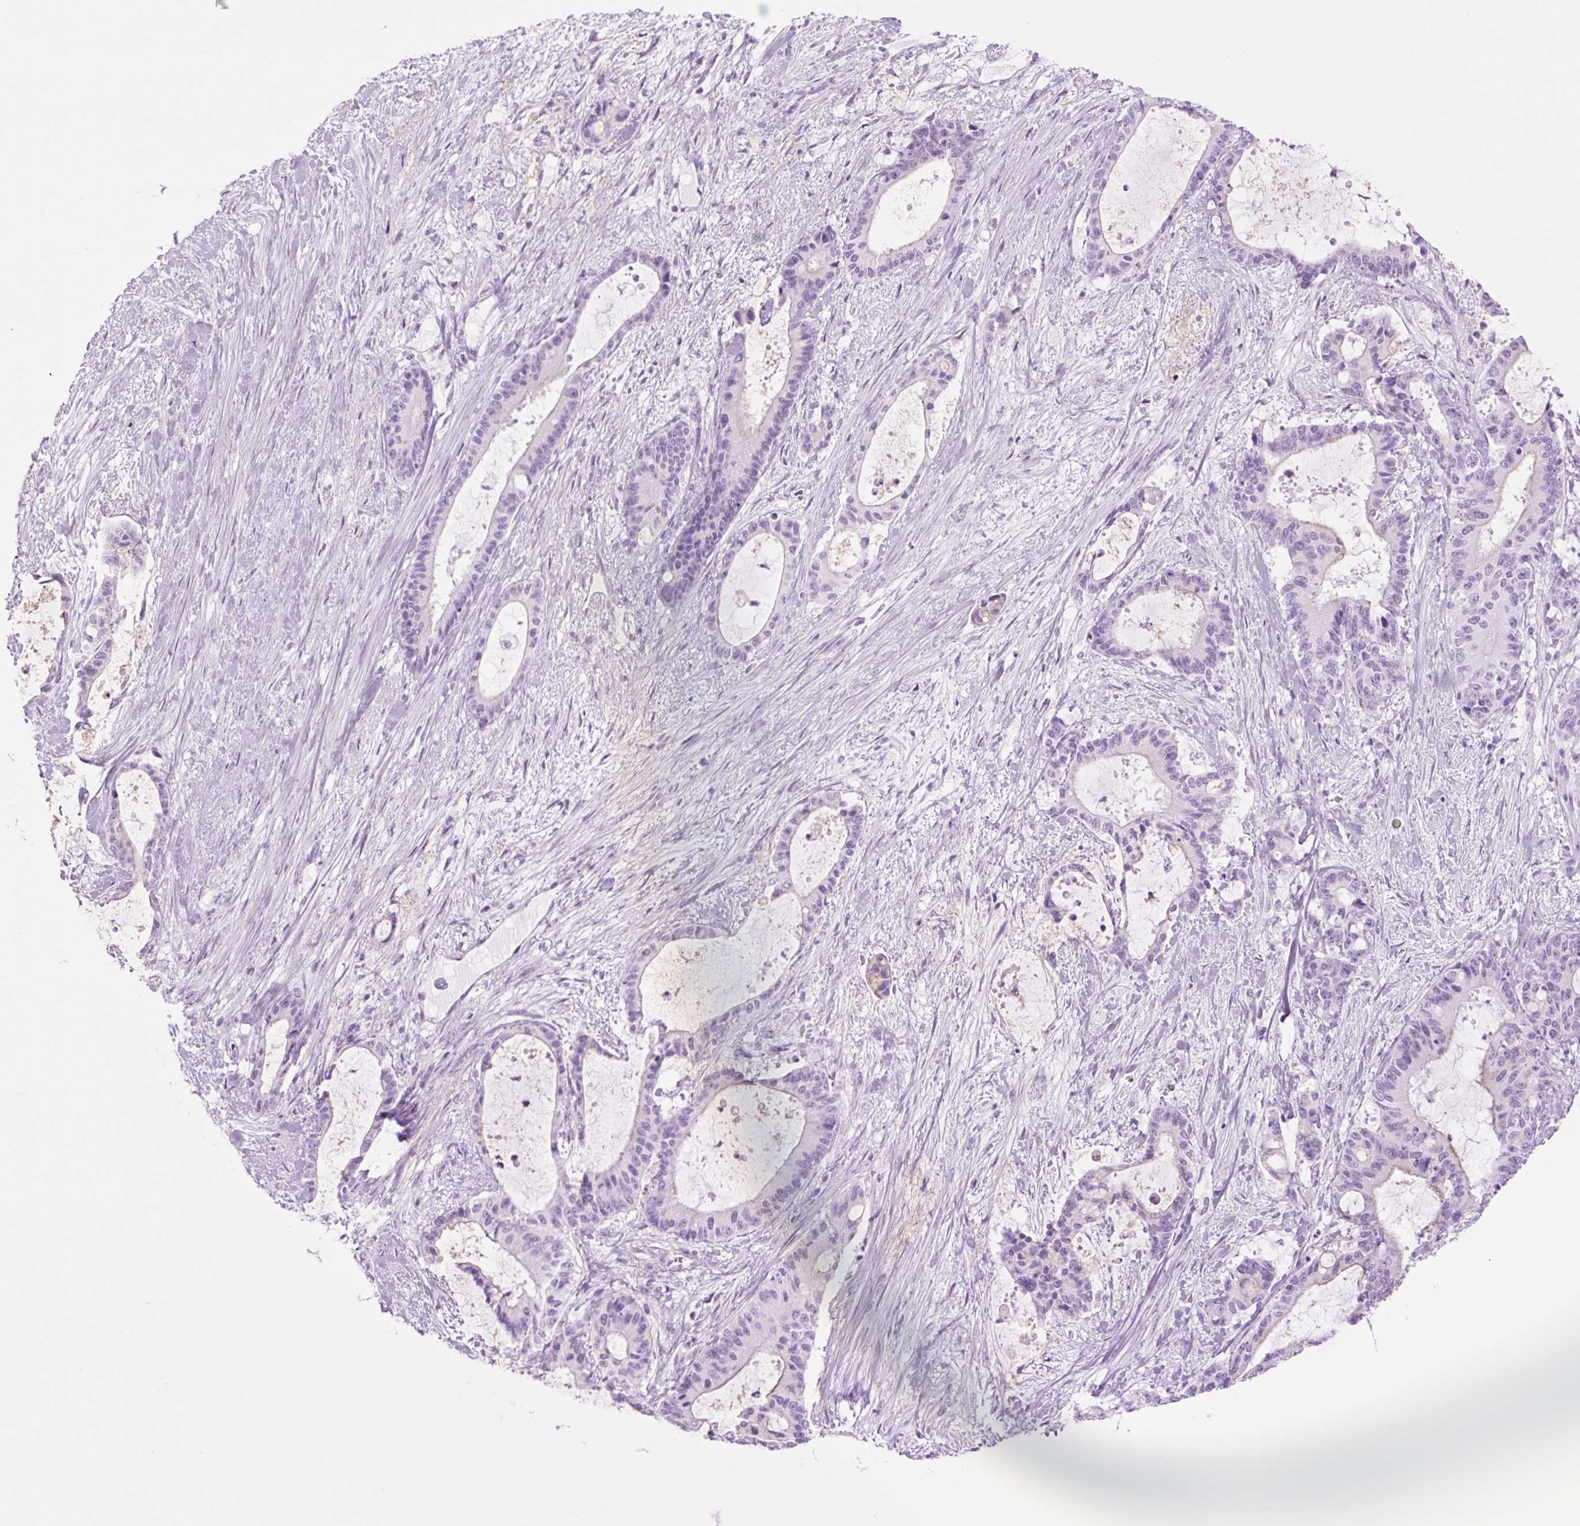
{"staining": {"intensity": "negative", "quantity": "none", "location": "none"}, "tissue": "liver cancer", "cell_type": "Tumor cells", "image_type": "cancer", "snomed": [{"axis": "morphology", "description": "Normal tissue, NOS"}, {"axis": "morphology", "description": "Cholangiocarcinoma"}, {"axis": "topography", "description": "Liver"}, {"axis": "topography", "description": "Peripheral nerve tissue"}], "caption": "High power microscopy photomicrograph of an immunohistochemistry image of liver cholangiocarcinoma, revealing no significant positivity in tumor cells.", "gene": "TFF2", "patient": {"sex": "female", "age": 73}}